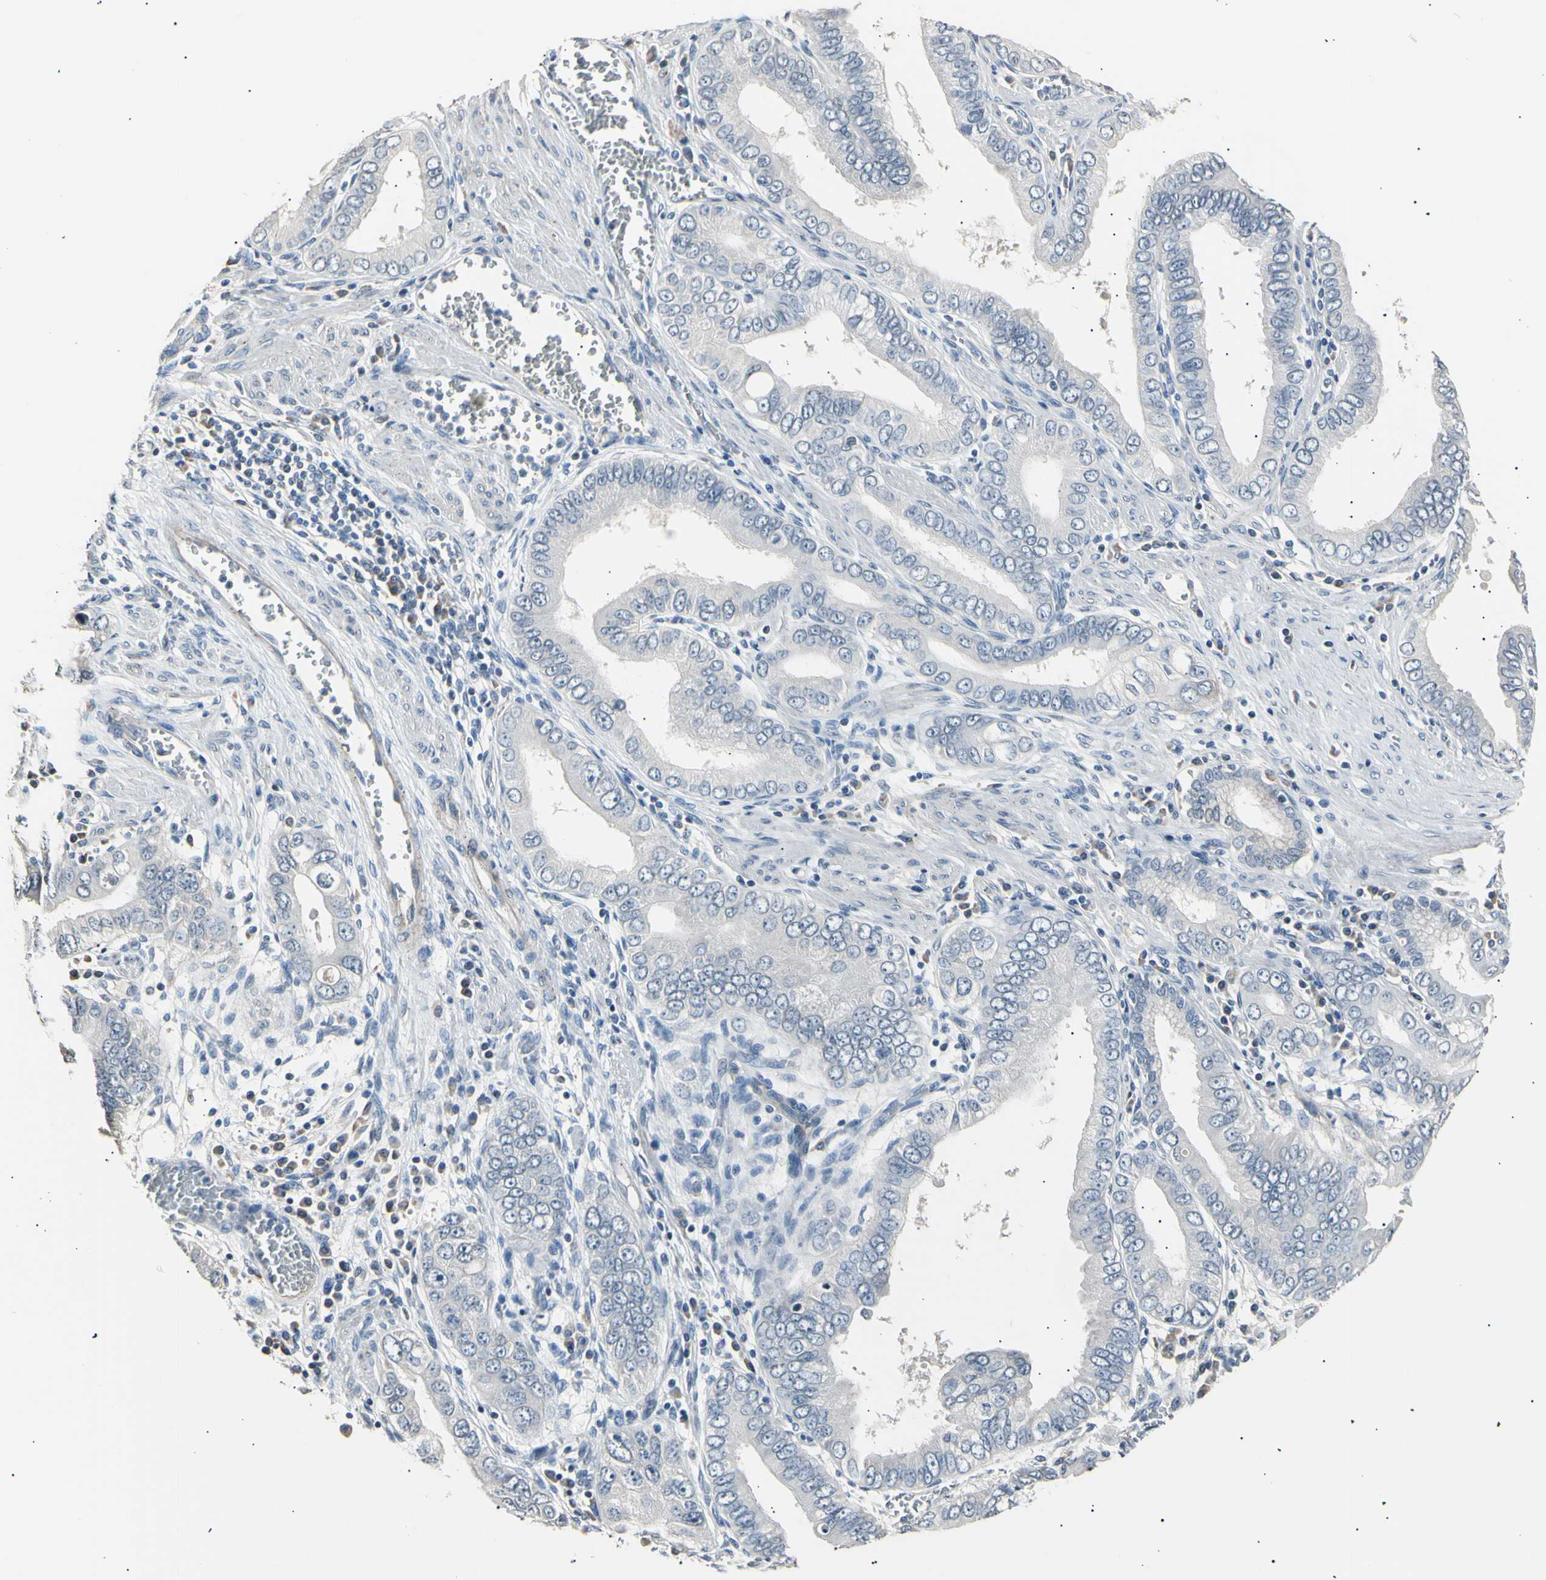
{"staining": {"intensity": "negative", "quantity": "none", "location": "none"}, "tissue": "pancreatic cancer", "cell_type": "Tumor cells", "image_type": "cancer", "snomed": [{"axis": "morphology", "description": "Normal tissue, NOS"}, {"axis": "topography", "description": "Lymph node"}], "caption": "DAB (3,3'-diaminobenzidine) immunohistochemical staining of pancreatic cancer reveals no significant staining in tumor cells. The staining is performed using DAB brown chromogen with nuclei counter-stained in using hematoxylin.", "gene": "LDLR", "patient": {"sex": "male", "age": 50}}